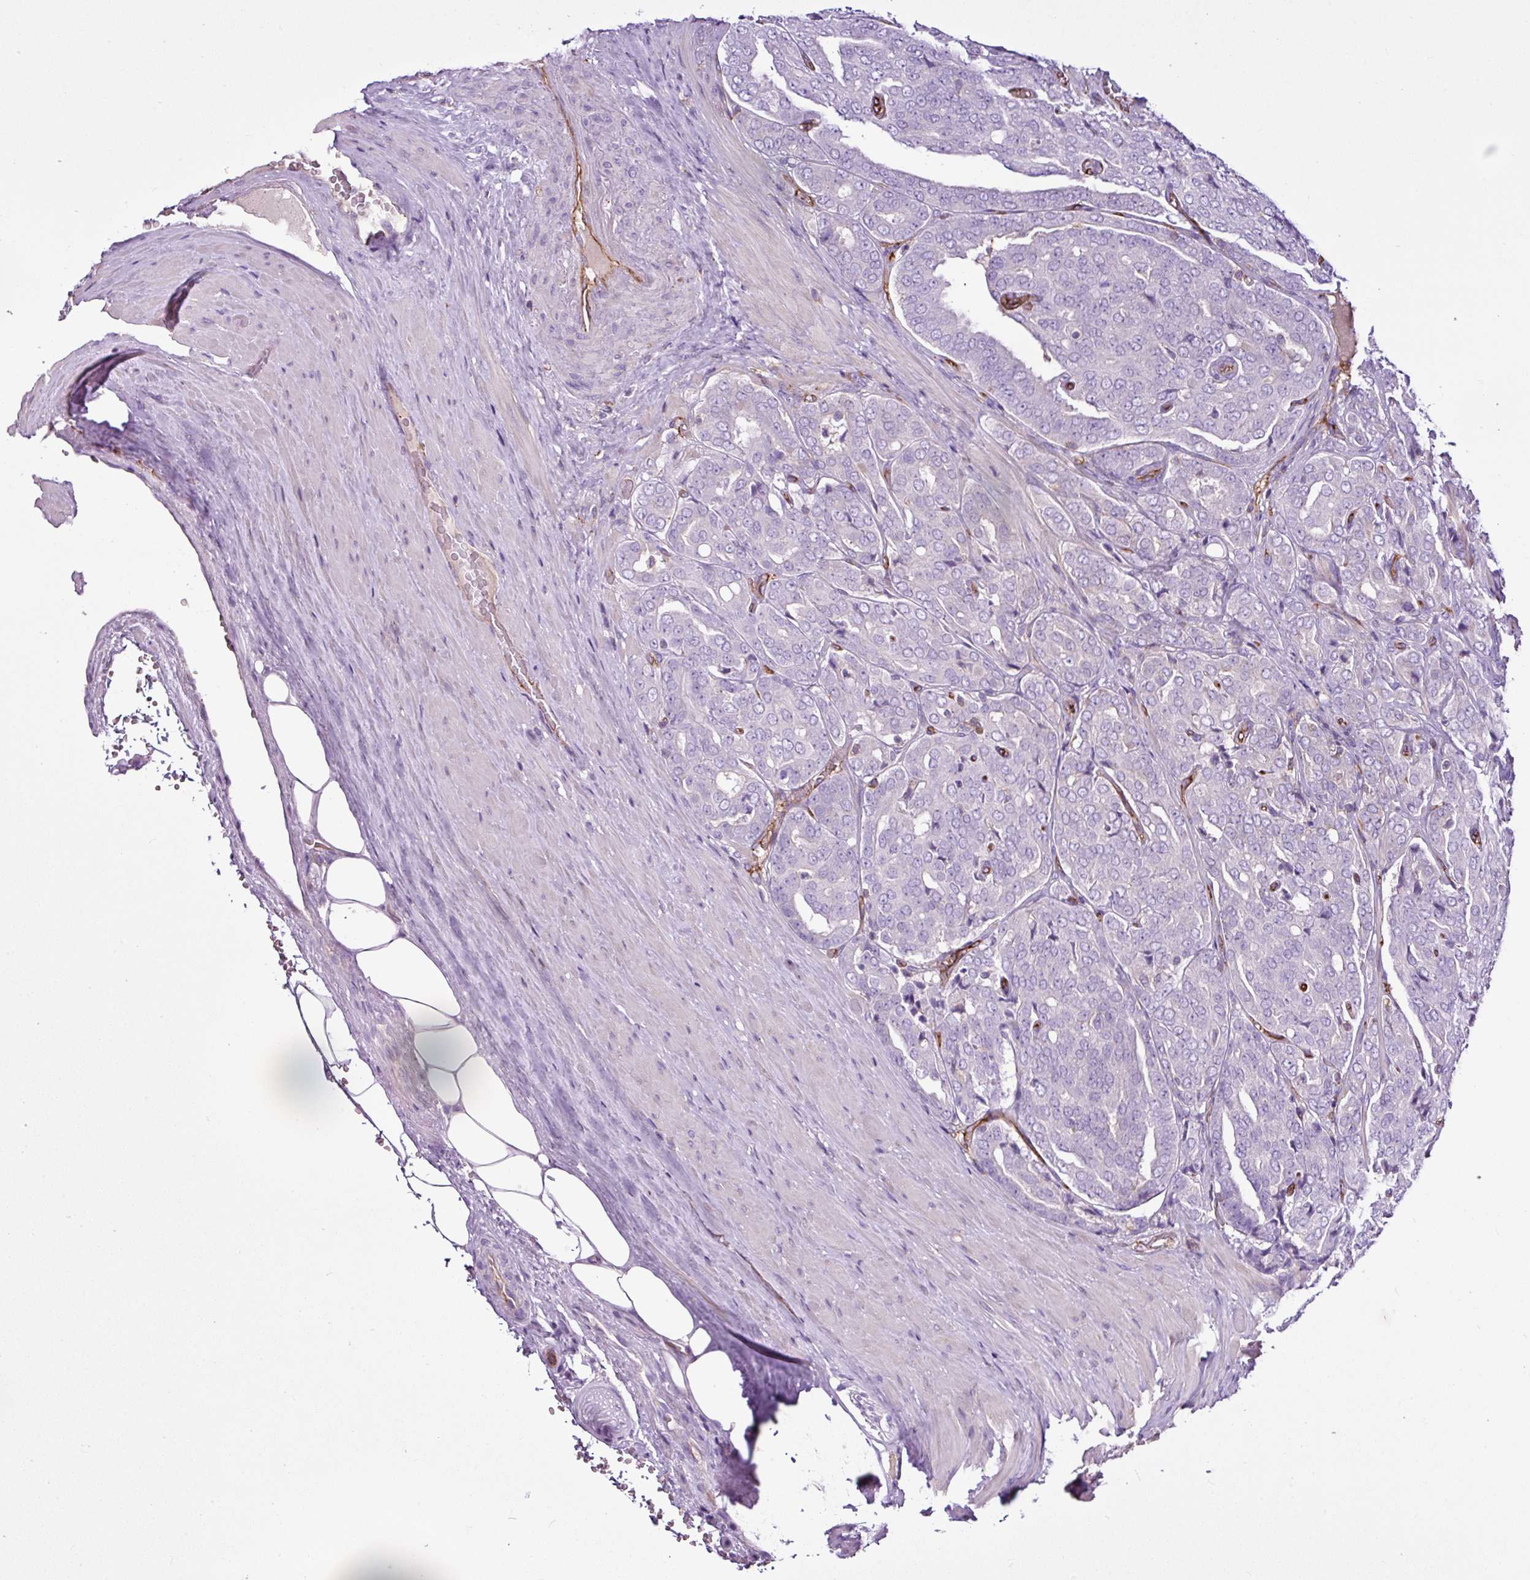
{"staining": {"intensity": "negative", "quantity": "none", "location": "none"}, "tissue": "prostate cancer", "cell_type": "Tumor cells", "image_type": "cancer", "snomed": [{"axis": "morphology", "description": "Adenocarcinoma, High grade"}, {"axis": "topography", "description": "Prostate"}], "caption": "DAB immunohistochemical staining of human adenocarcinoma (high-grade) (prostate) reveals no significant staining in tumor cells.", "gene": "EME2", "patient": {"sex": "male", "age": 68}}